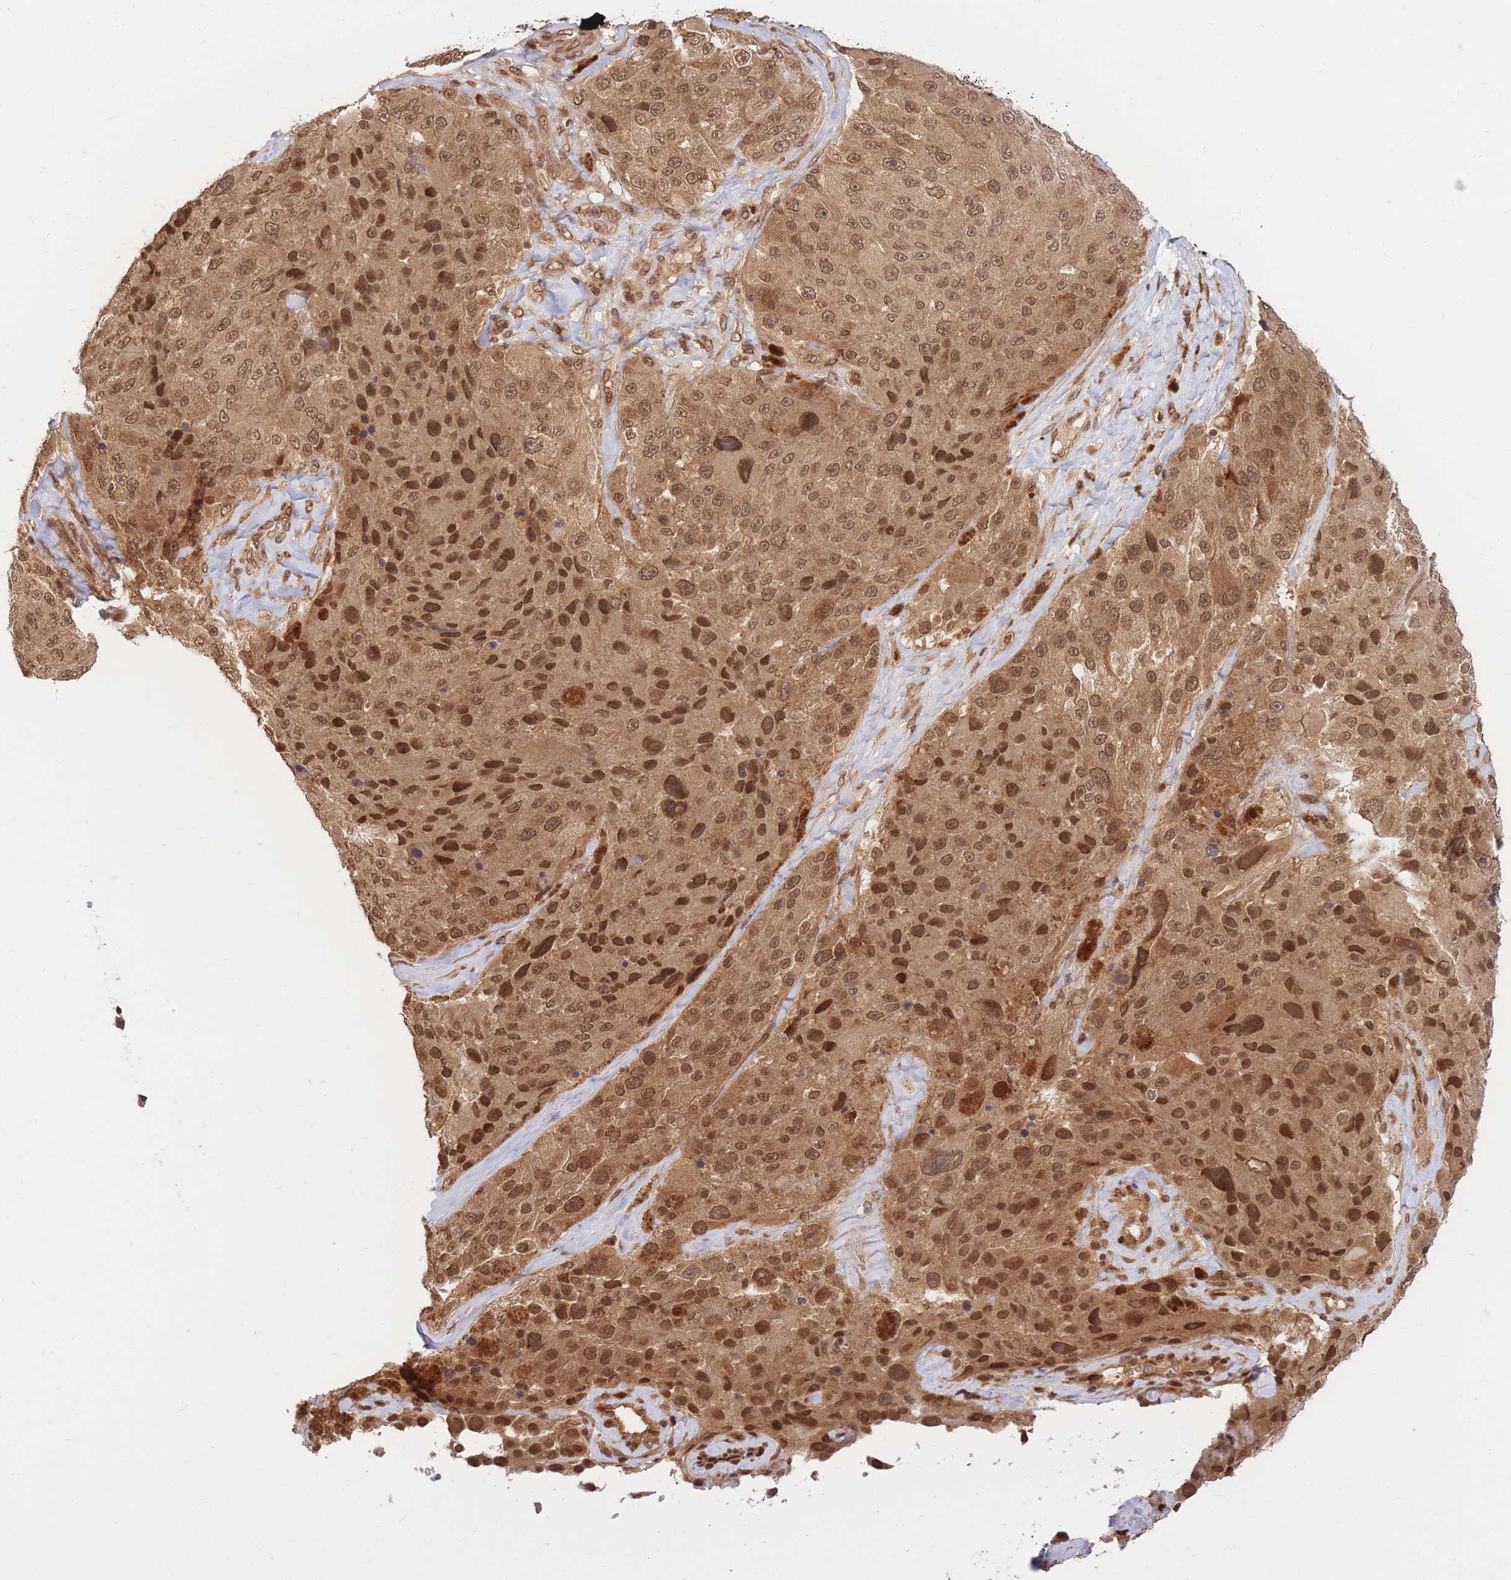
{"staining": {"intensity": "strong", "quantity": ">75%", "location": "cytoplasmic/membranous,nuclear"}, "tissue": "melanoma", "cell_type": "Tumor cells", "image_type": "cancer", "snomed": [{"axis": "morphology", "description": "Malignant melanoma, Metastatic site"}, {"axis": "topography", "description": "Lymph node"}], "caption": "A brown stain shows strong cytoplasmic/membranous and nuclear expression of a protein in human melanoma tumor cells.", "gene": "SRA1", "patient": {"sex": "male", "age": 62}}